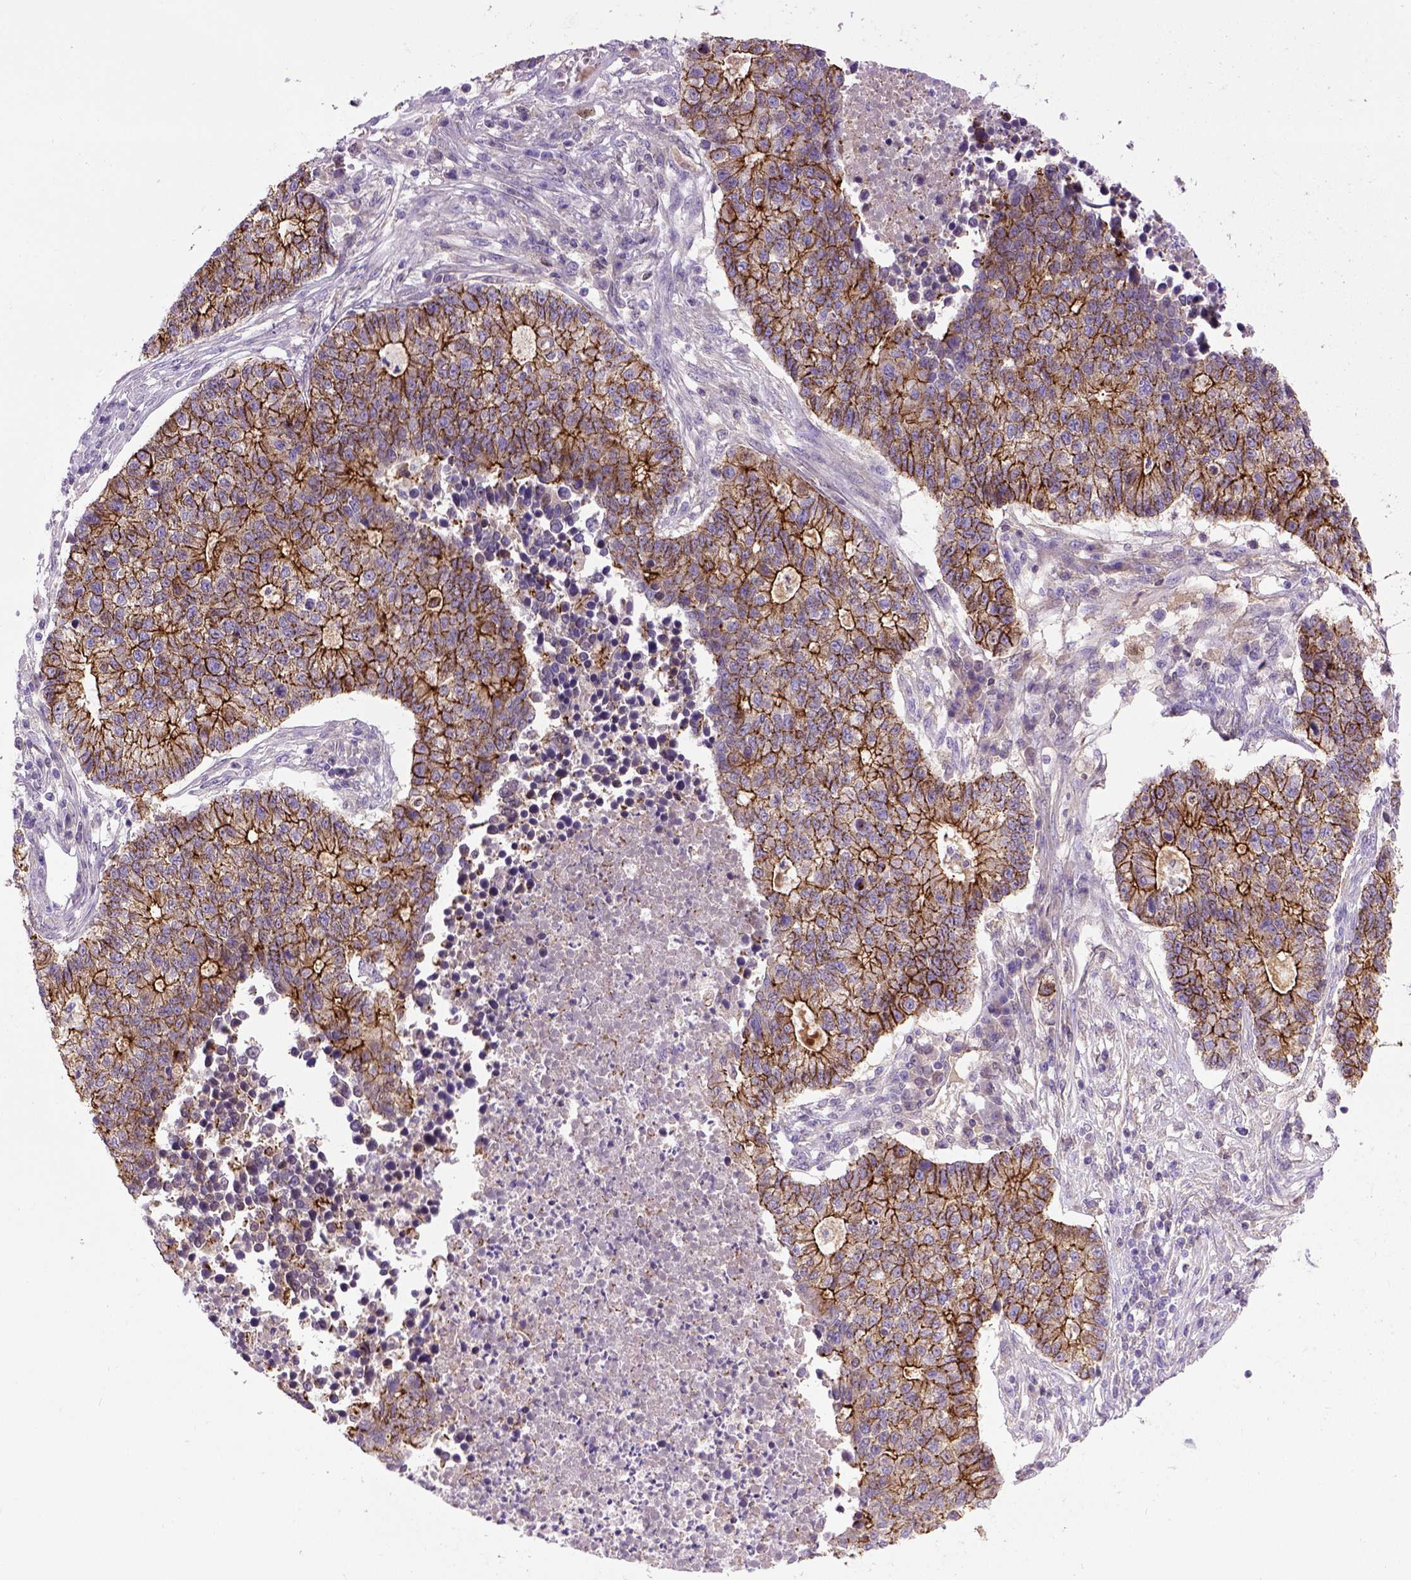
{"staining": {"intensity": "strong", "quantity": ">75%", "location": "cytoplasmic/membranous"}, "tissue": "lung cancer", "cell_type": "Tumor cells", "image_type": "cancer", "snomed": [{"axis": "morphology", "description": "Adenocarcinoma, NOS"}, {"axis": "topography", "description": "Lung"}], "caption": "Strong cytoplasmic/membranous protein expression is present in approximately >75% of tumor cells in adenocarcinoma (lung).", "gene": "CDH1", "patient": {"sex": "male", "age": 57}}